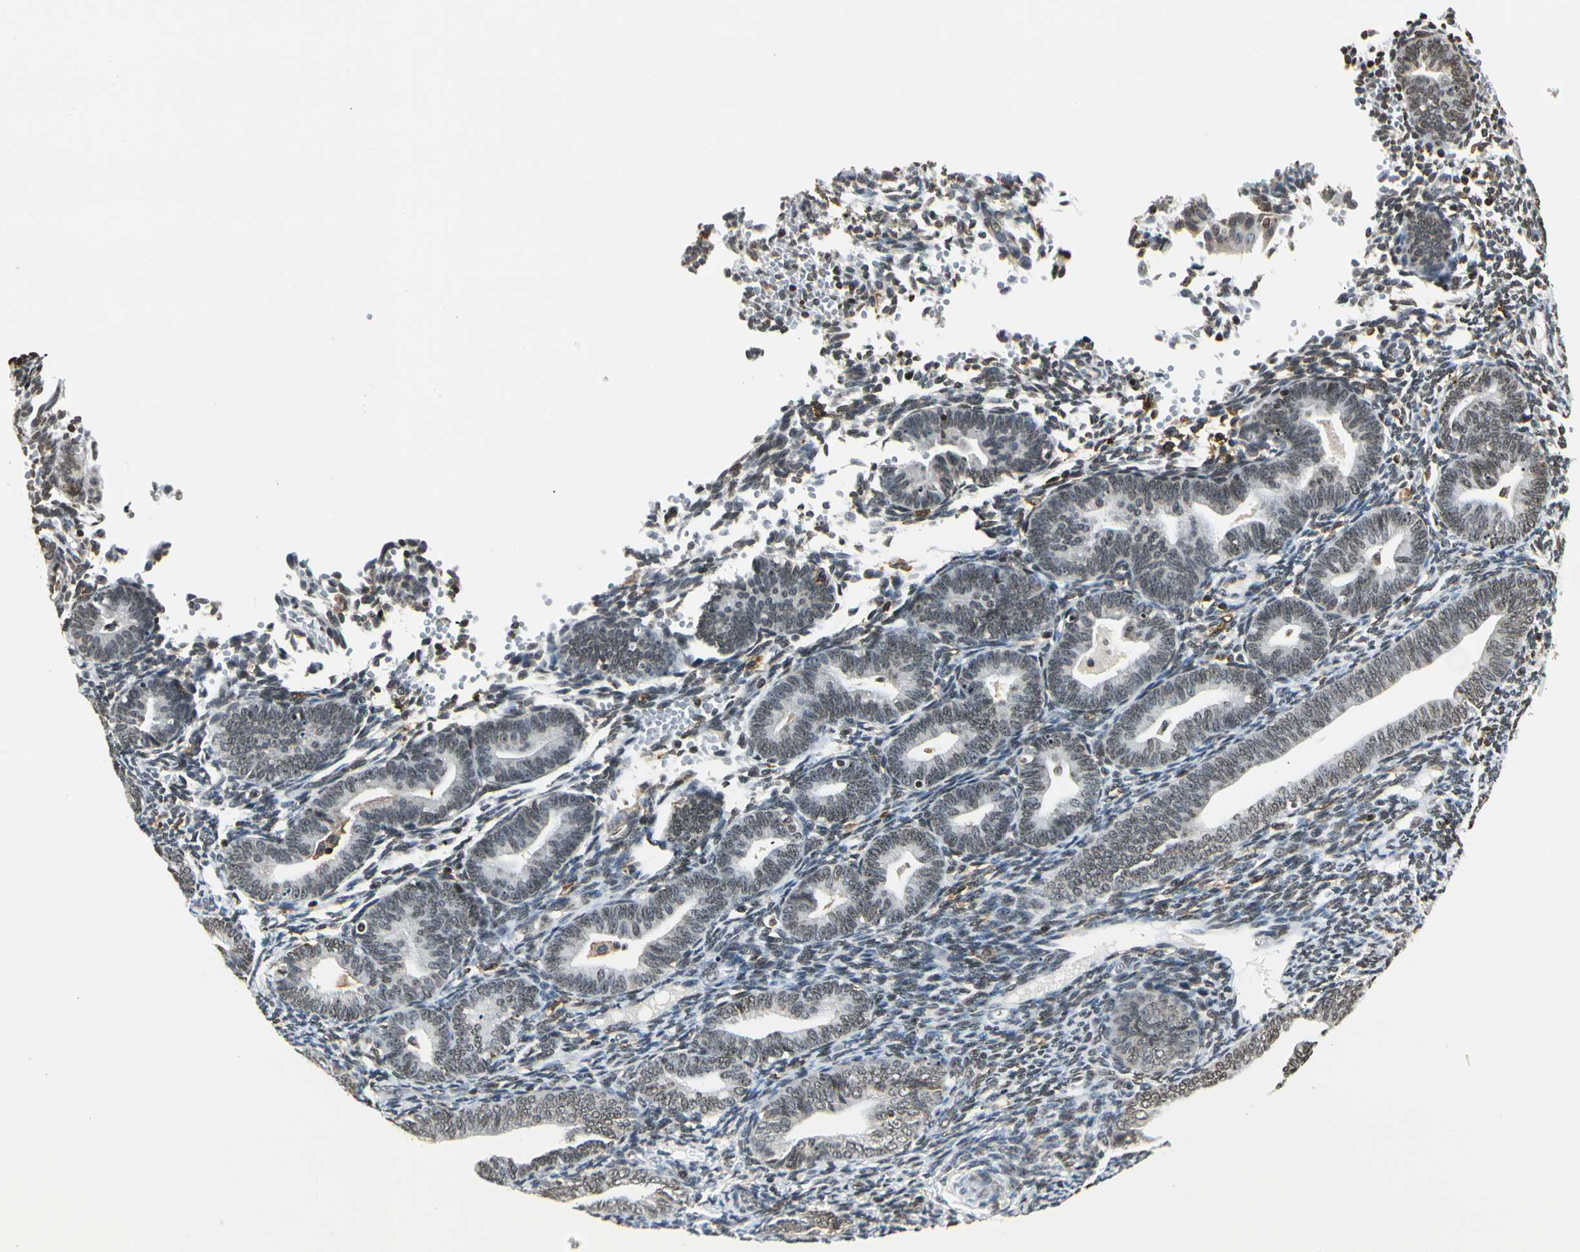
{"staining": {"intensity": "weak", "quantity": "<25%", "location": "nuclear"}, "tissue": "endometrium", "cell_type": "Cells in endometrial stroma", "image_type": "normal", "snomed": [{"axis": "morphology", "description": "Normal tissue, NOS"}, {"axis": "topography", "description": "Endometrium"}], "caption": "High power microscopy photomicrograph of an immunohistochemistry histopathology image of benign endometrium, revealing no significant expression in cells in endometrial stroma. The staining is performed using DAB (3,3'-diaminobenzidine) brown chromogen with nuclei counter-stained in using hematoxylin.", "gene": "FER", "patient": {"sex": "female", "age": 61}}